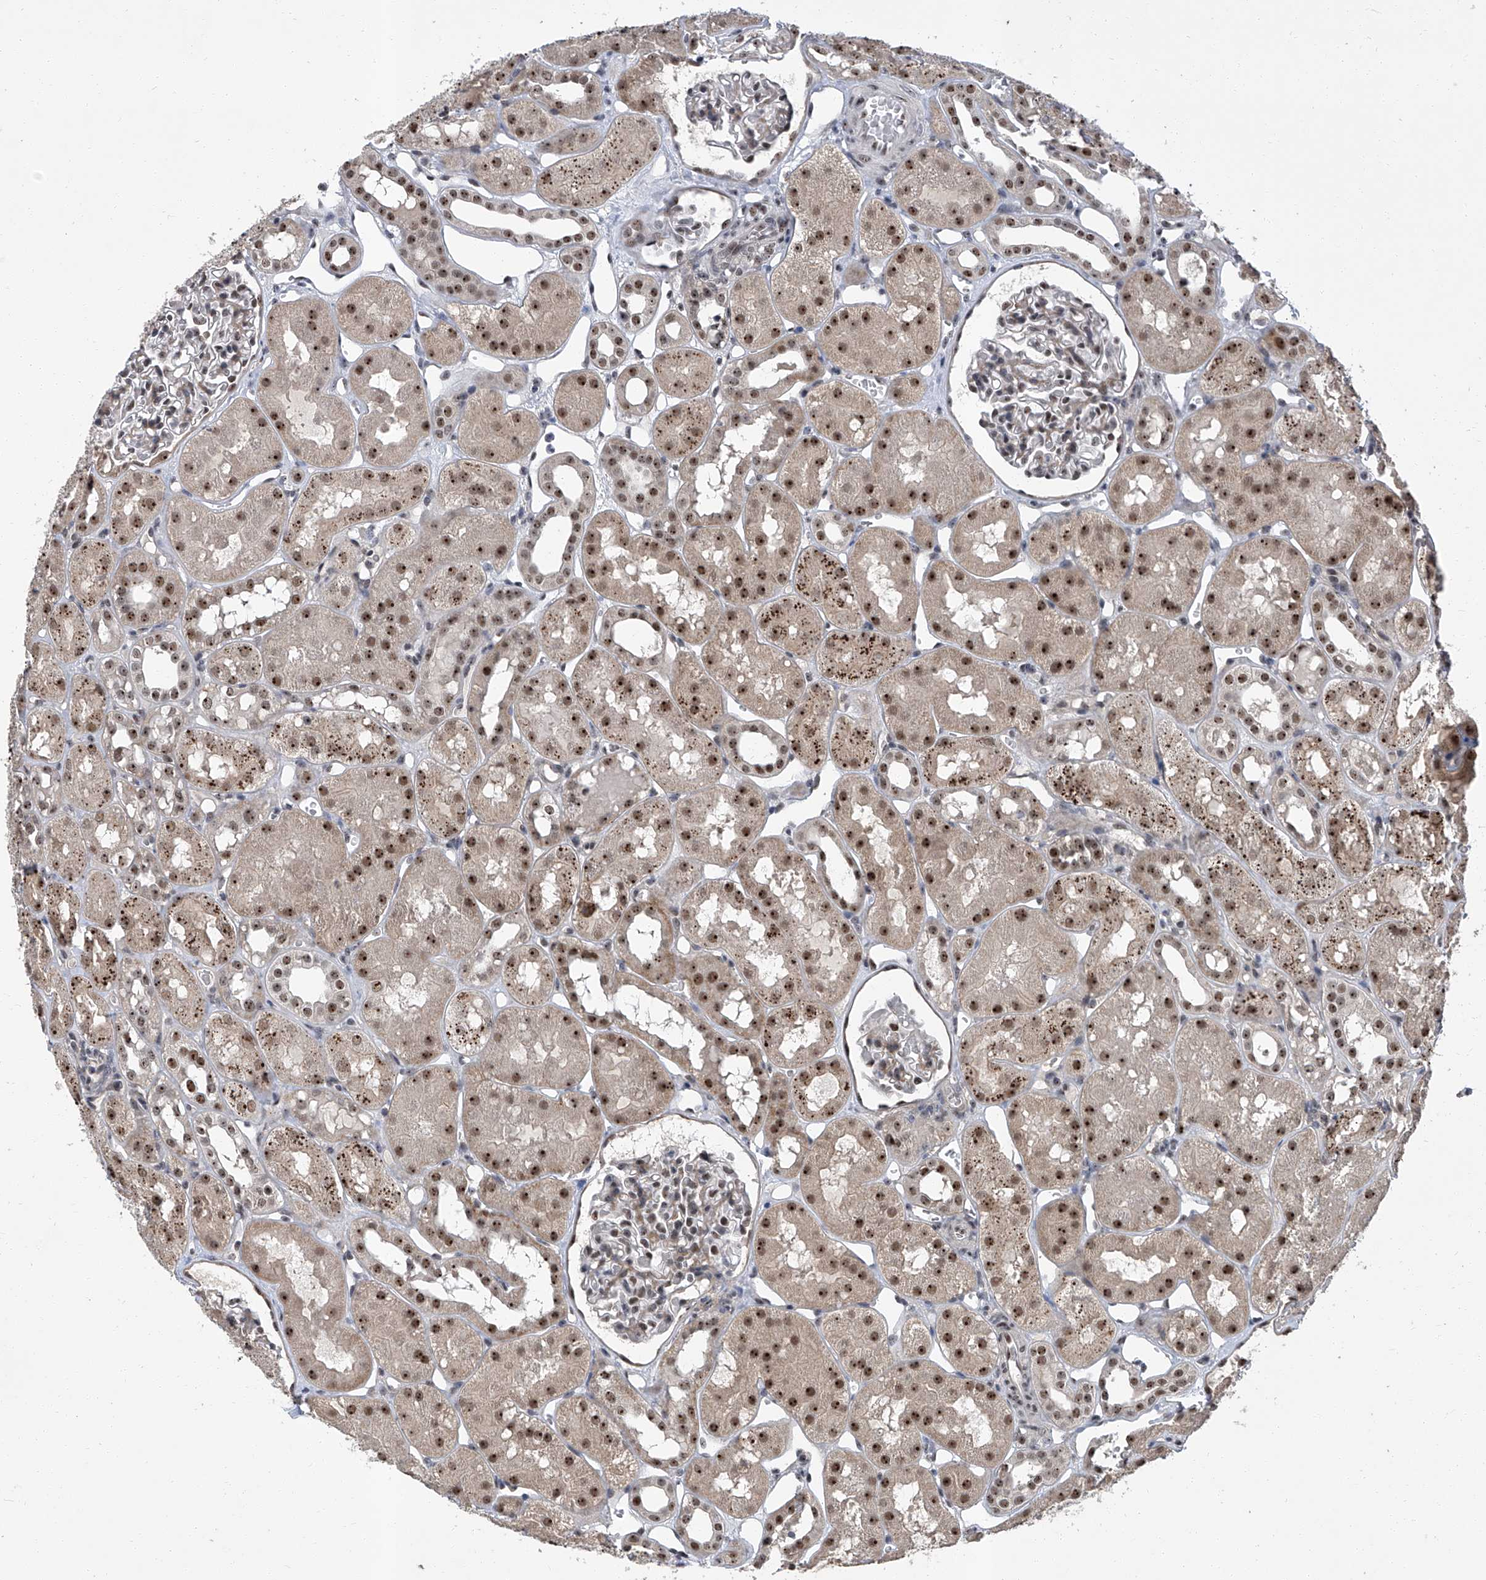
{"staining": {"intensity": "negative", "quantity": "none", "location": "none"}, "tissue": "kidney", "cell_type": "Cells in glomeruli", "image_type": "normal", "snomed": [{"axis": "morphology", "description": "Normal tissue, NOS"}, {"axis": "topography", "description": "Kidney"}], "caption": "Cells in glomeruli are negative for protein expression in benign human kidney. The staining was performed using DAB to visualize the protein expression in brown, while the nuclei were stained in blue with hematoxylin (Magnification: 20x).", "gene": "CMTR1", "patient": {"sex": "male", "age": 16}}